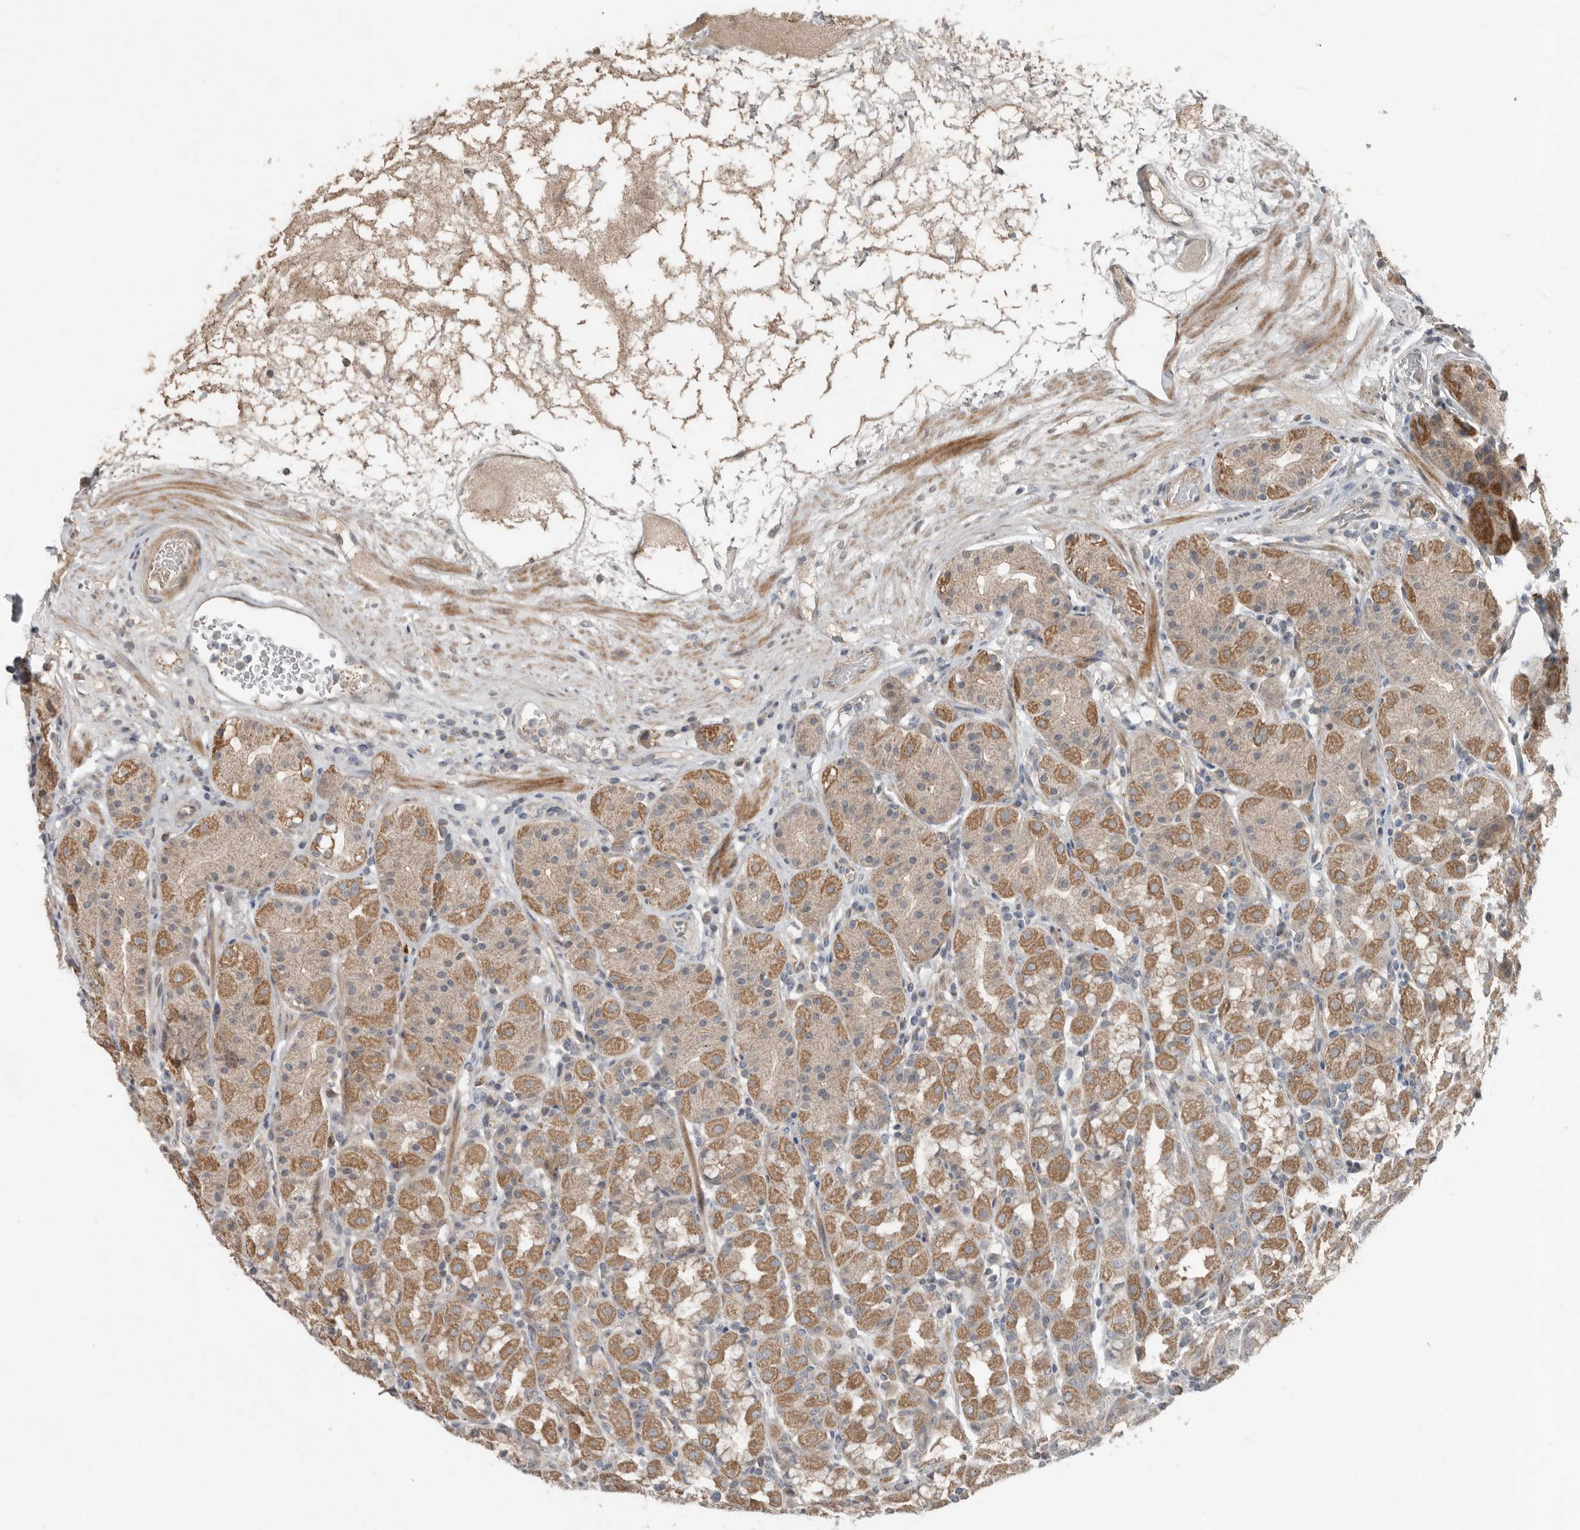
{"staining": {"intensity": "moderate", "quantity": "25%-75%", "location": "cytoplasmic/membranous"}, "tissue": "stomach", "cell_type": "Glandular cells", "image_type": "normal", "snomed": [{"axis": "morphology", "description": "Normal tissue, NOS"}, {"axis": "topography", "description": "Stomach, lower"}], "caption": "Stomach stained with immunohistochemistry (IHC) shows moderate cytoplasmic/membranous expression in approximately 25%-75% of glandular cells. The protein is stained brown, and the nuclei are stained in blue (DAB (3,3'-diaminobenzidine) IHC with brightfield microscopy, high magnification).", "gene": "SLC6A7", "patient": {"sex": "female", "age": 56}}